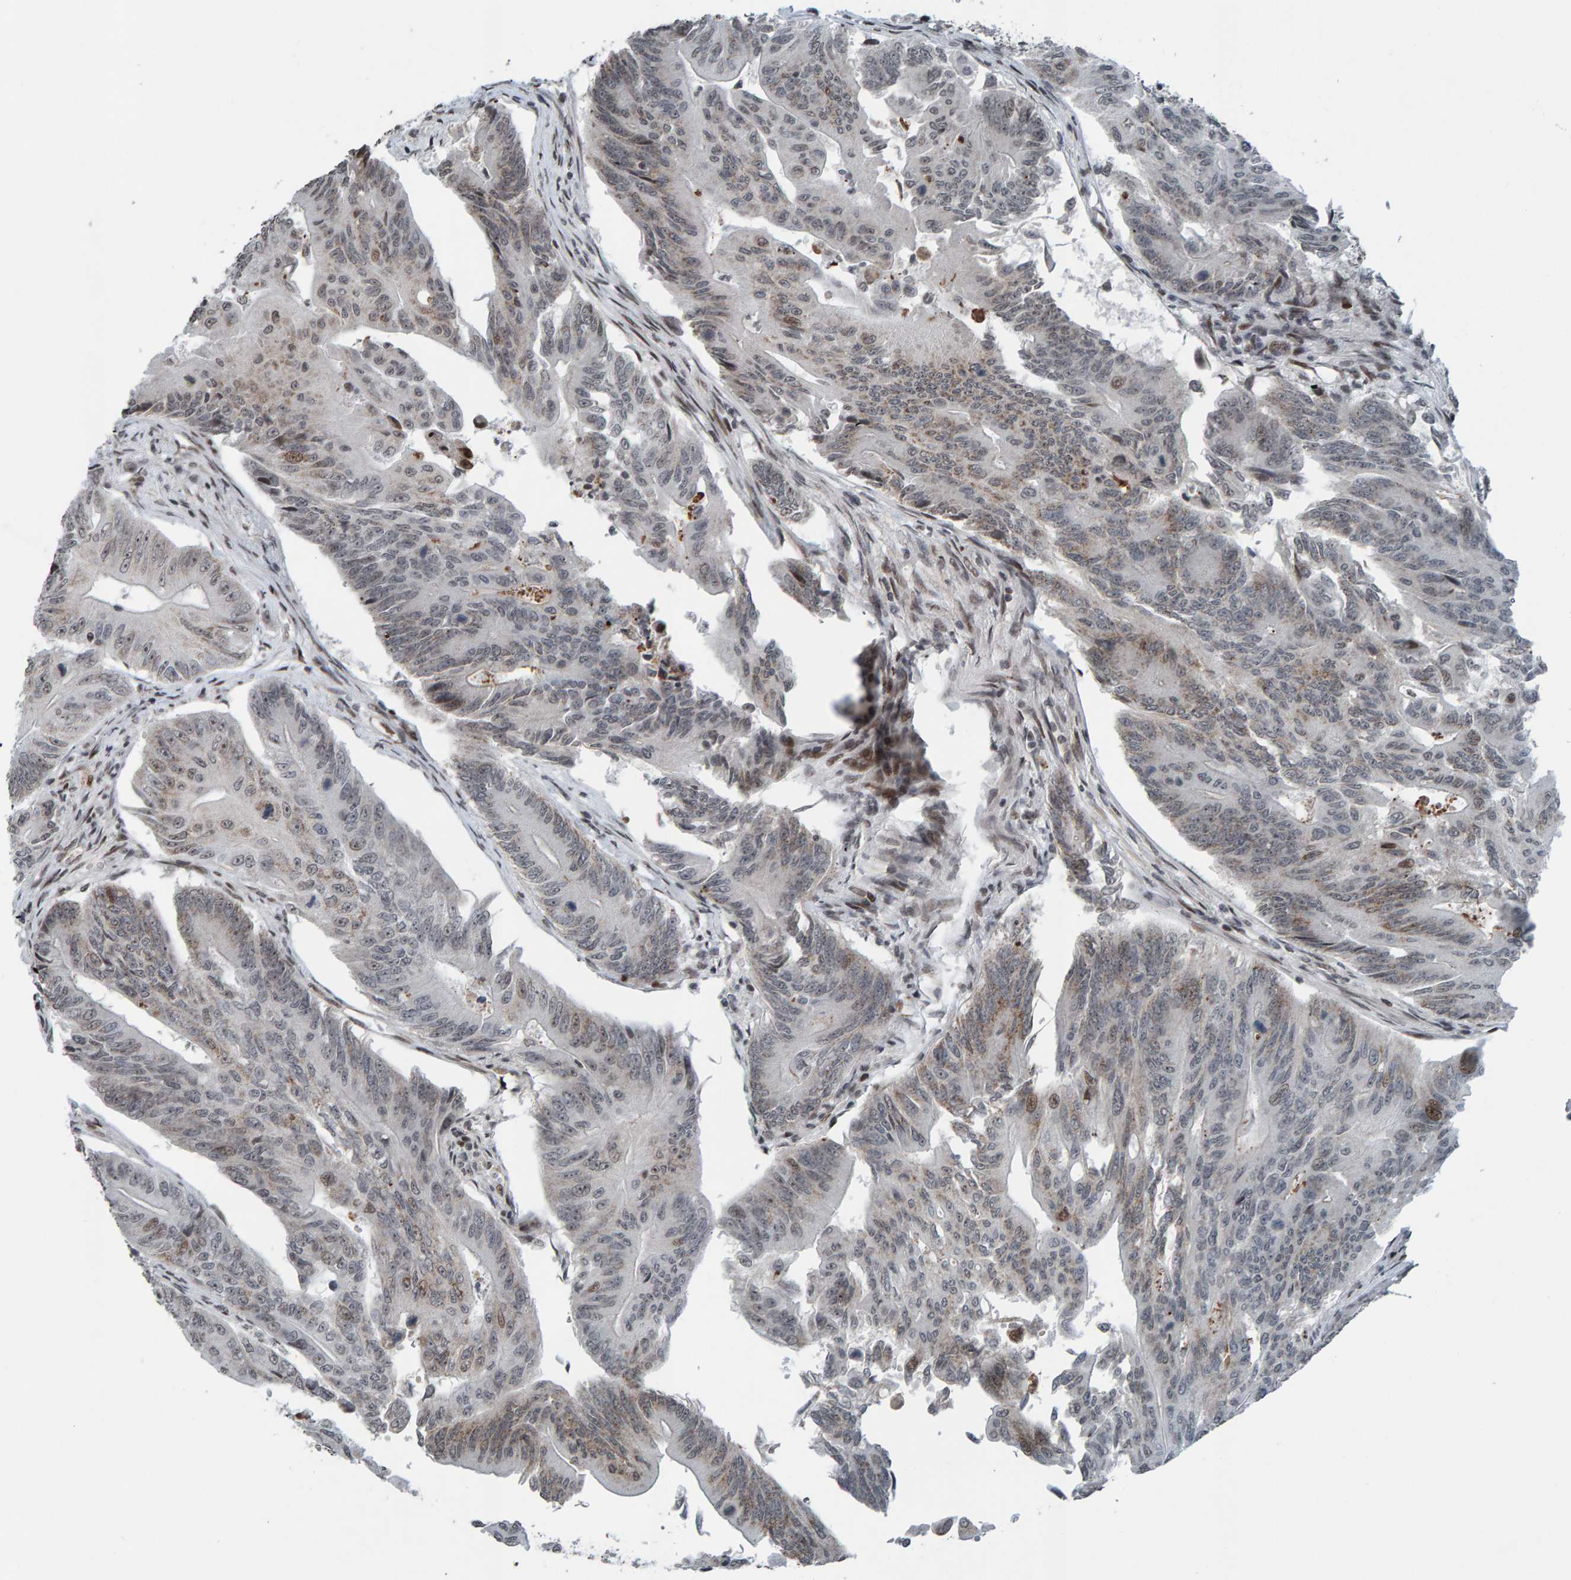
{"staining": {"intensity": "weak", "quantity": "25%-75%", "location": "cytoplasmic/membranous,nuclear"}, "tissue": "colorectal cancer", "cell_type": "Tumor cells", "image_type": "cancer", "snomed": [{"axis": "morphology", "description": "Adenoma, NOS"}, {"axis": "morphology", "description": "Adenocarcinoma, NOS"}, {"axis": "topography", "description": "Colon"}], "caption": "Immunohistochemical staining of human colorectal cancer (adenoma) demonstrates low levels of weak cytoplasmic/membranous and nuclear positivity in approximately 25%-75% of tumor cells. (DAB (3,3'-diaminobenzidine) IHC, brown staining for protein, blue staining for nuclei).", "gene": "ZNF366", "patient": {"sex": "male", "age": 79}}